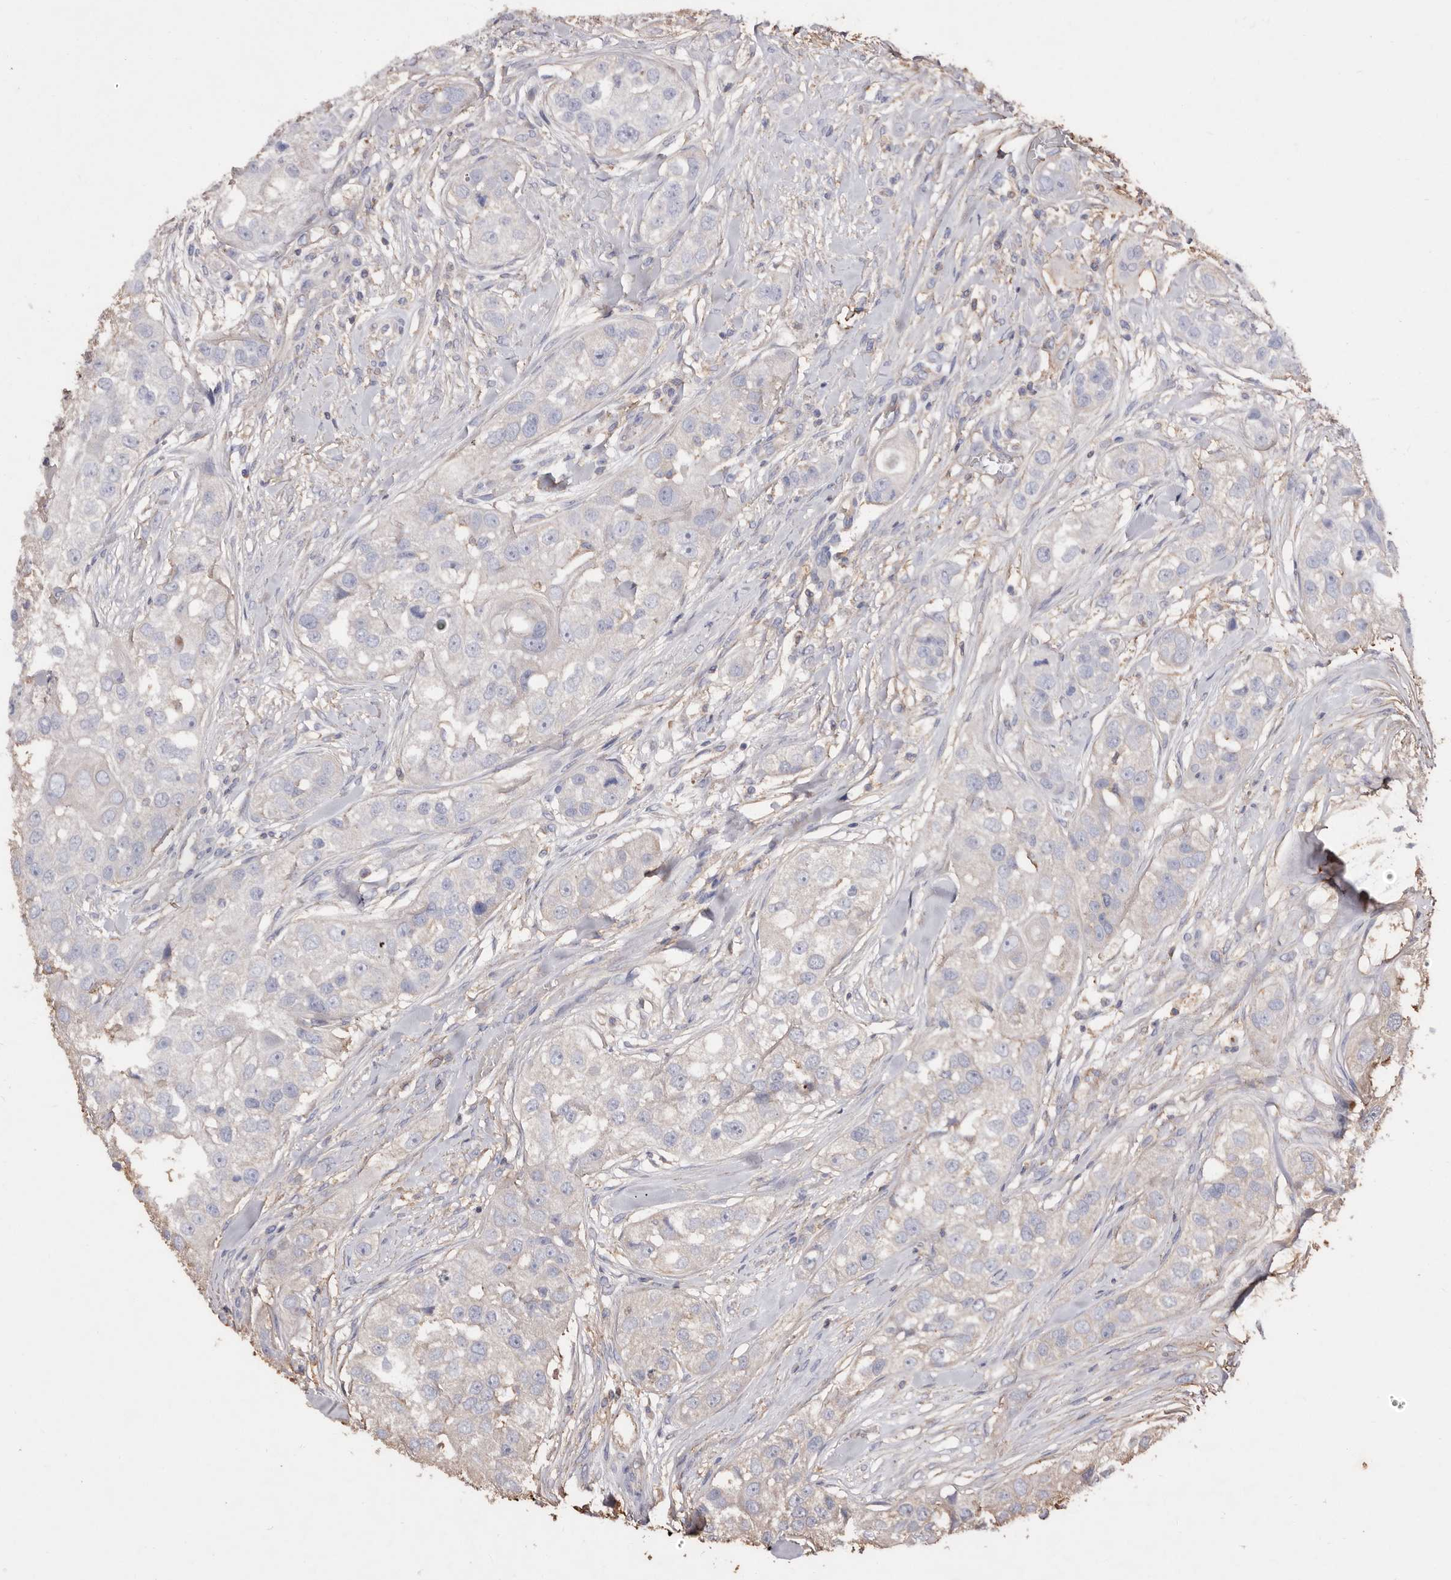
{"staining": {"intensity": "negative", "quantity": "none", "location": "none"}, "tissue": "head and neck cancer", "cell_type": "Tumor cells", "image_type": "cancer", "snomed": [{"axis": "morphology", "description": "Normal tissue, NOS"}, {"axis": "morphology", "description": "Squamous cell carcinoma, NOS"}, {"axis": "topography", "description": "Skeletal muscle"}, {"axis": "topography", "description": "Head-Neck"}], "caption": "Protein analysis of head and neck cancer (squamous cell carcinoma) demonstrates no significant expression in tumor cells. Nuclei are stained in blue.", "gene": "COQ8B", "patient": {"sex": "male", "age": 51}}